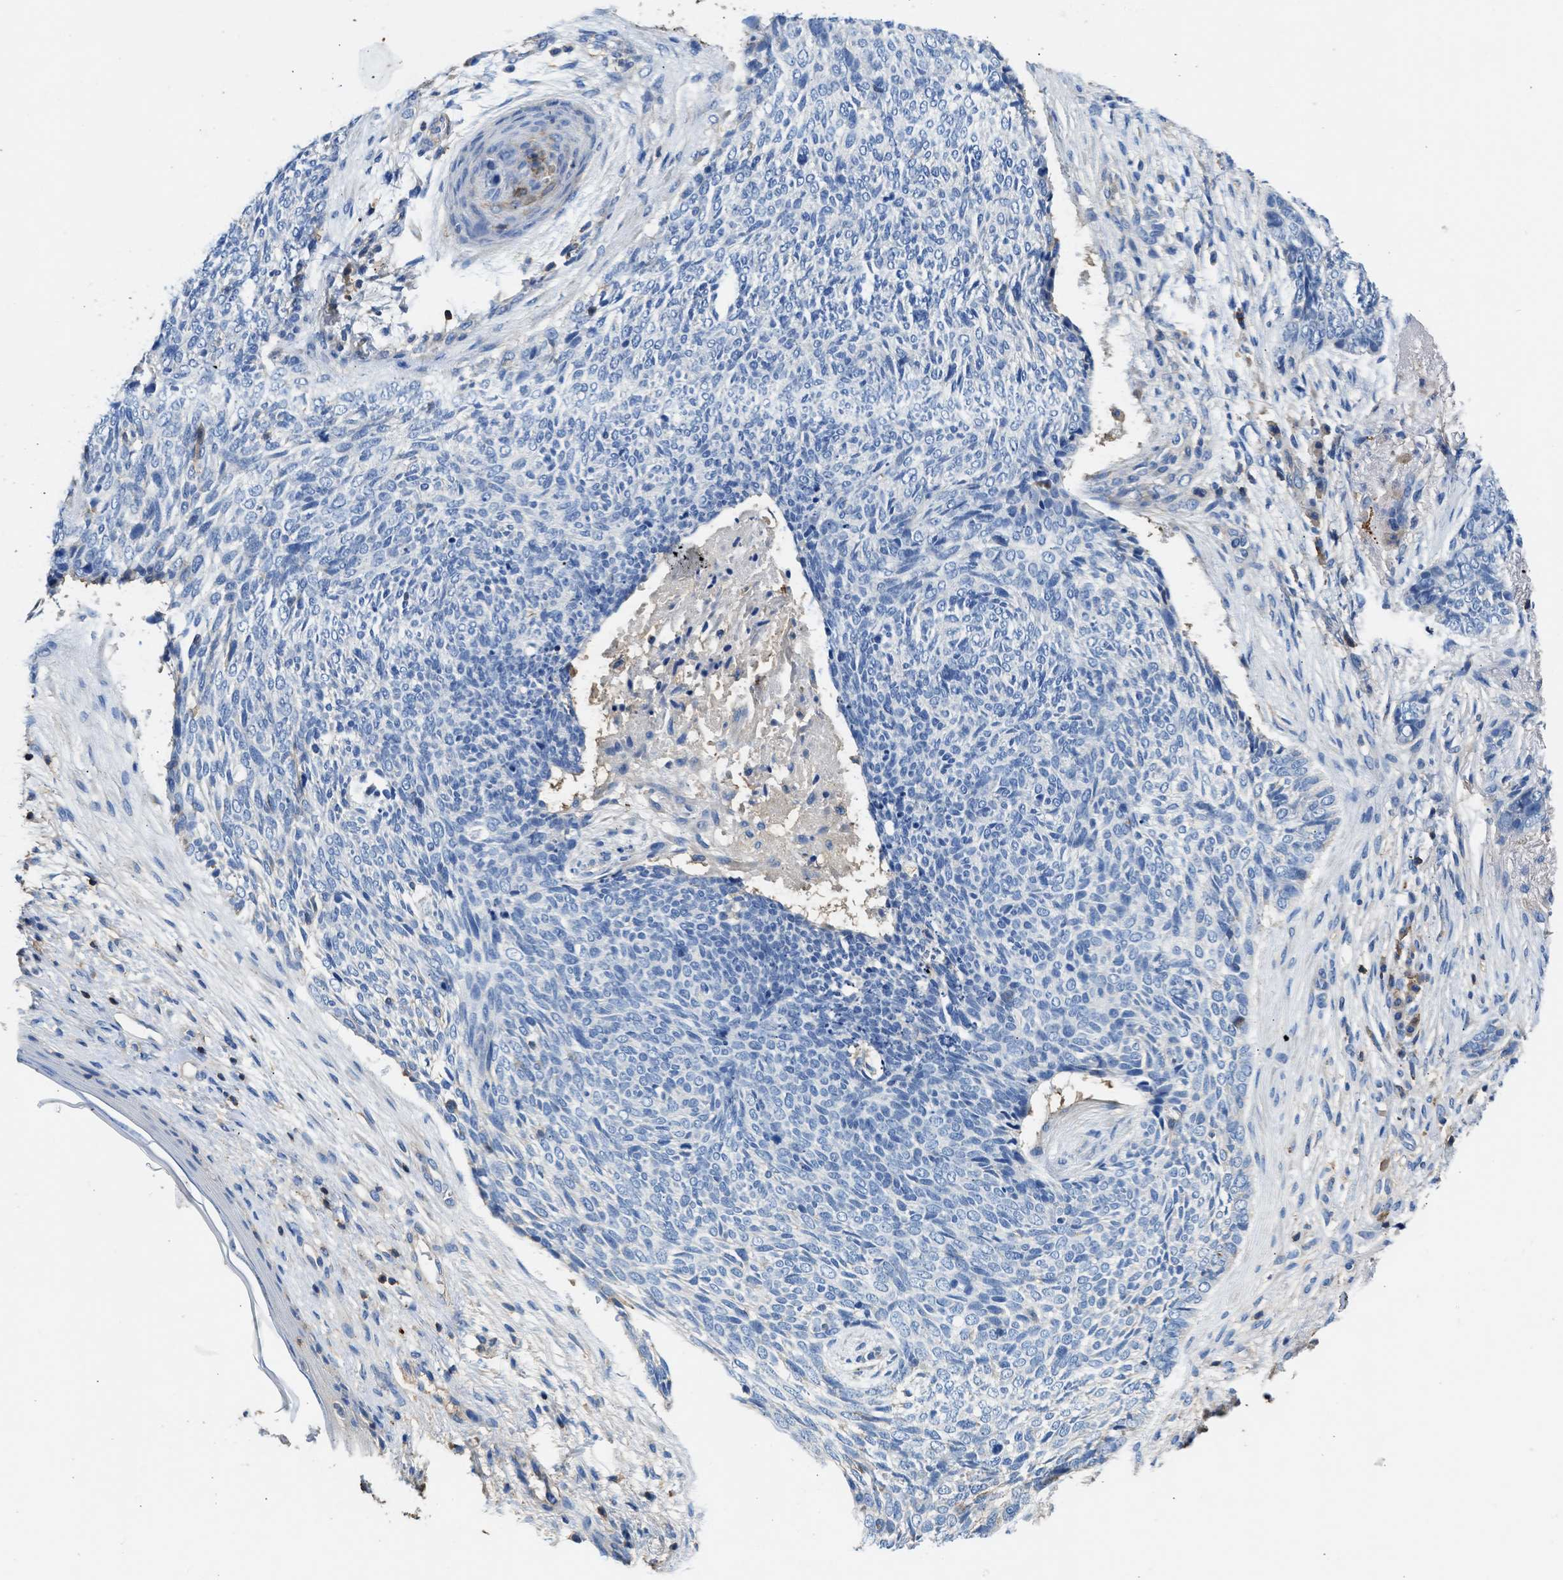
{"staining": {"intensity": "negative", "quantity": "none", "location": "none"}, "tissue": "skin cancer", "cell_type": "Tumor cells", "image_type": "cancer", "snomed": [{"axis": "morphology", "description": "Basal cell carcinoma"}, {"axis": "topography", "description": "Skin"}], "caption": "Histopathology image shows no significant protein expression in tumor cells of skin basal cell carcinoma. Nuclei are stained in blue.", "gene": "KCNQ4", "patient": {"sex": "female", "age": 84}}